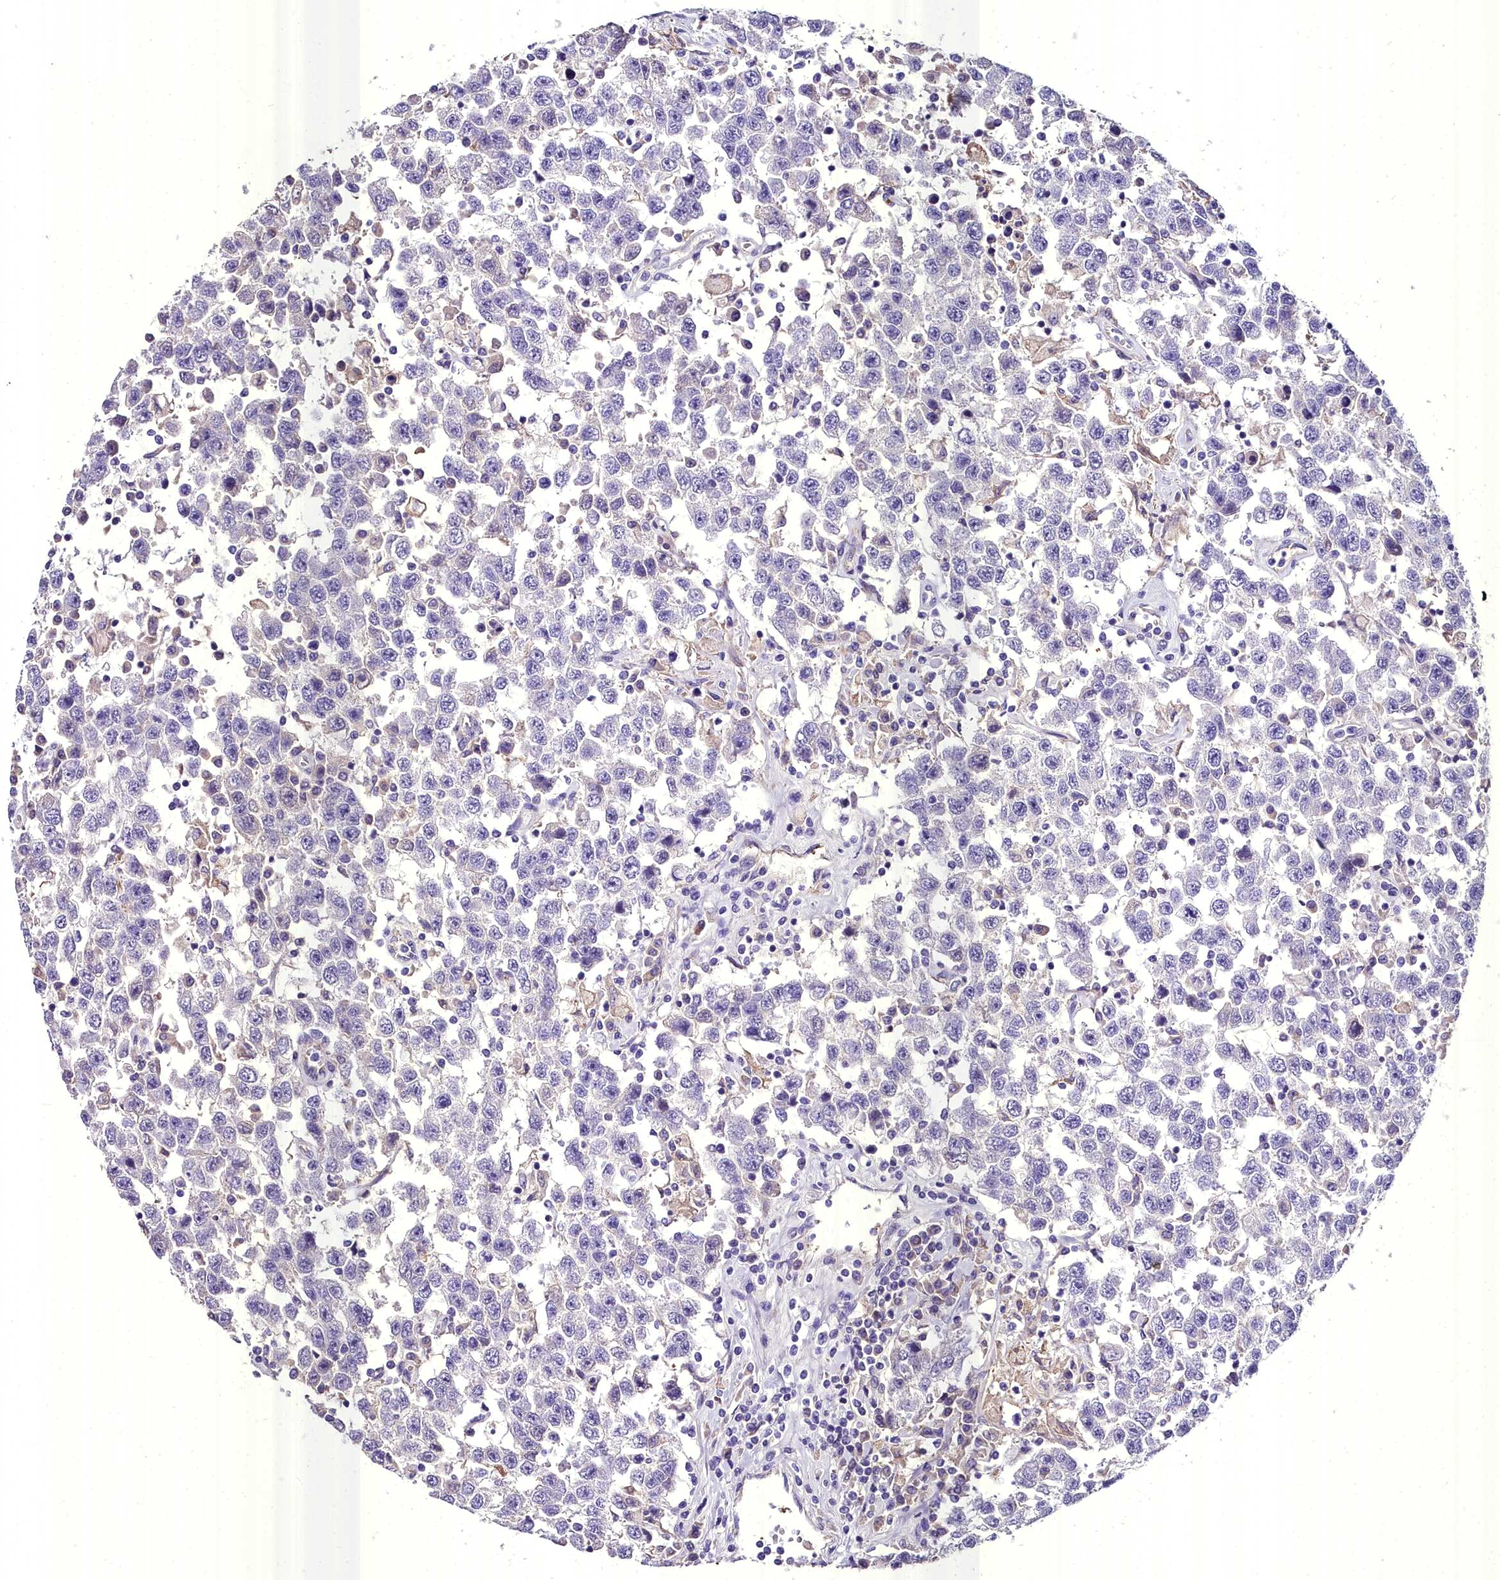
{"staining": {"intensity": "negative", "quantity": "none", "location": "none"}, "tissue": "testis cancer", "cell_type": "Tumor cells", "image_type": "cancer", "snomed": [{"axis": "morphology", "description": "Seminoma, NOS"}, {"axis": "topography", "description": "Testis"}], "caption": "Image shows no significant protein positivity in tumor cells of seminoma (testis).", "gene": "MS4A18", "patient": {"sex": "male", "age": 41}}